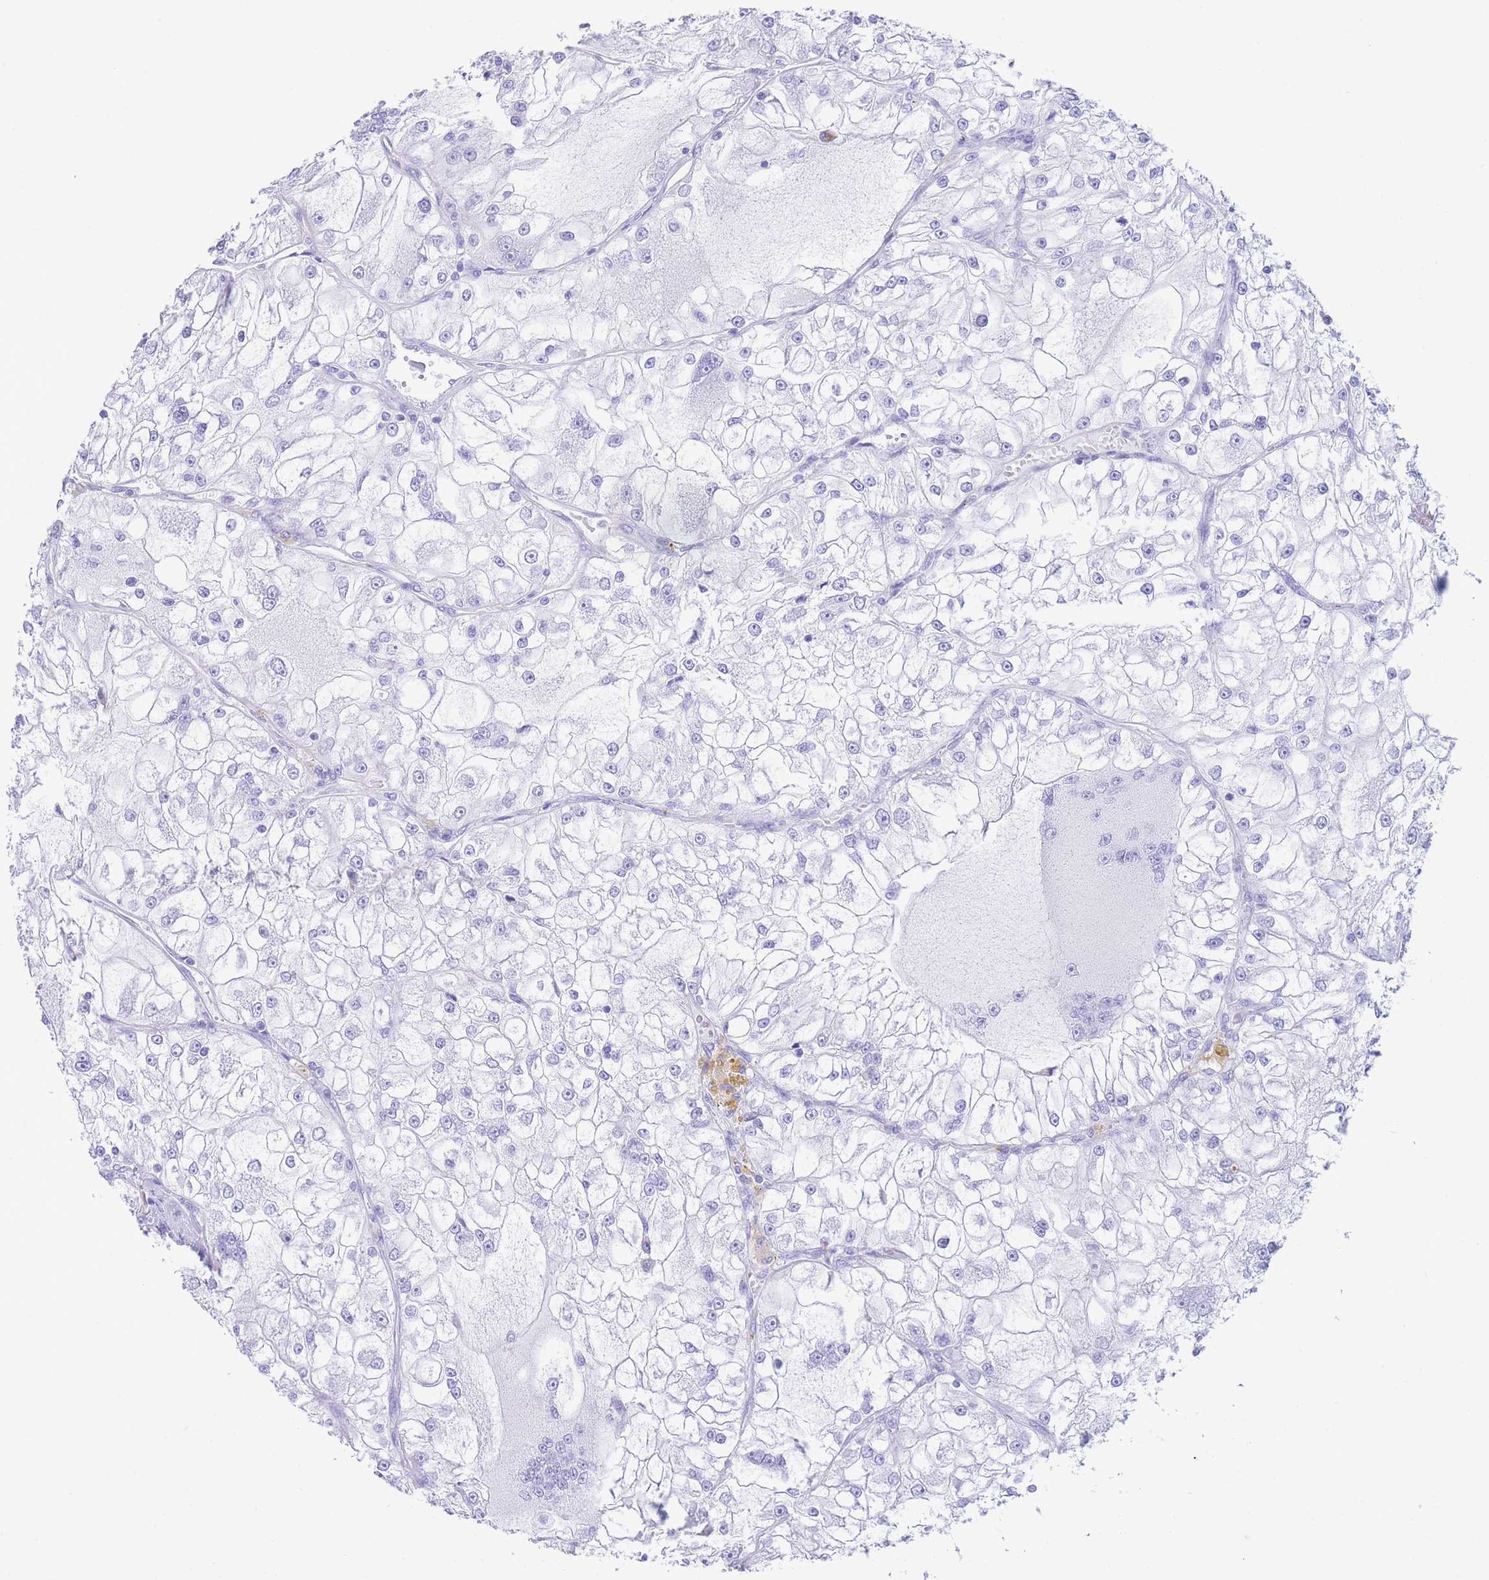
{"staining": {"intensity": "negative", "quantity": "none", "location": "none"}, "tissue": "renal cancer", "cell_type": "Tumor cells", "image_type": "cancer", "snomed": [{"axis": "morphology", "description": "Adenocarcinoma, NOS"}, {"axis": "topography", "description": "Kidney"}], "caption": "The histopathology image displays no staining of tumor cells in renal cancer.", "gene": "SLCO1B3", "patient": {"sex": "female", "age": 72}}